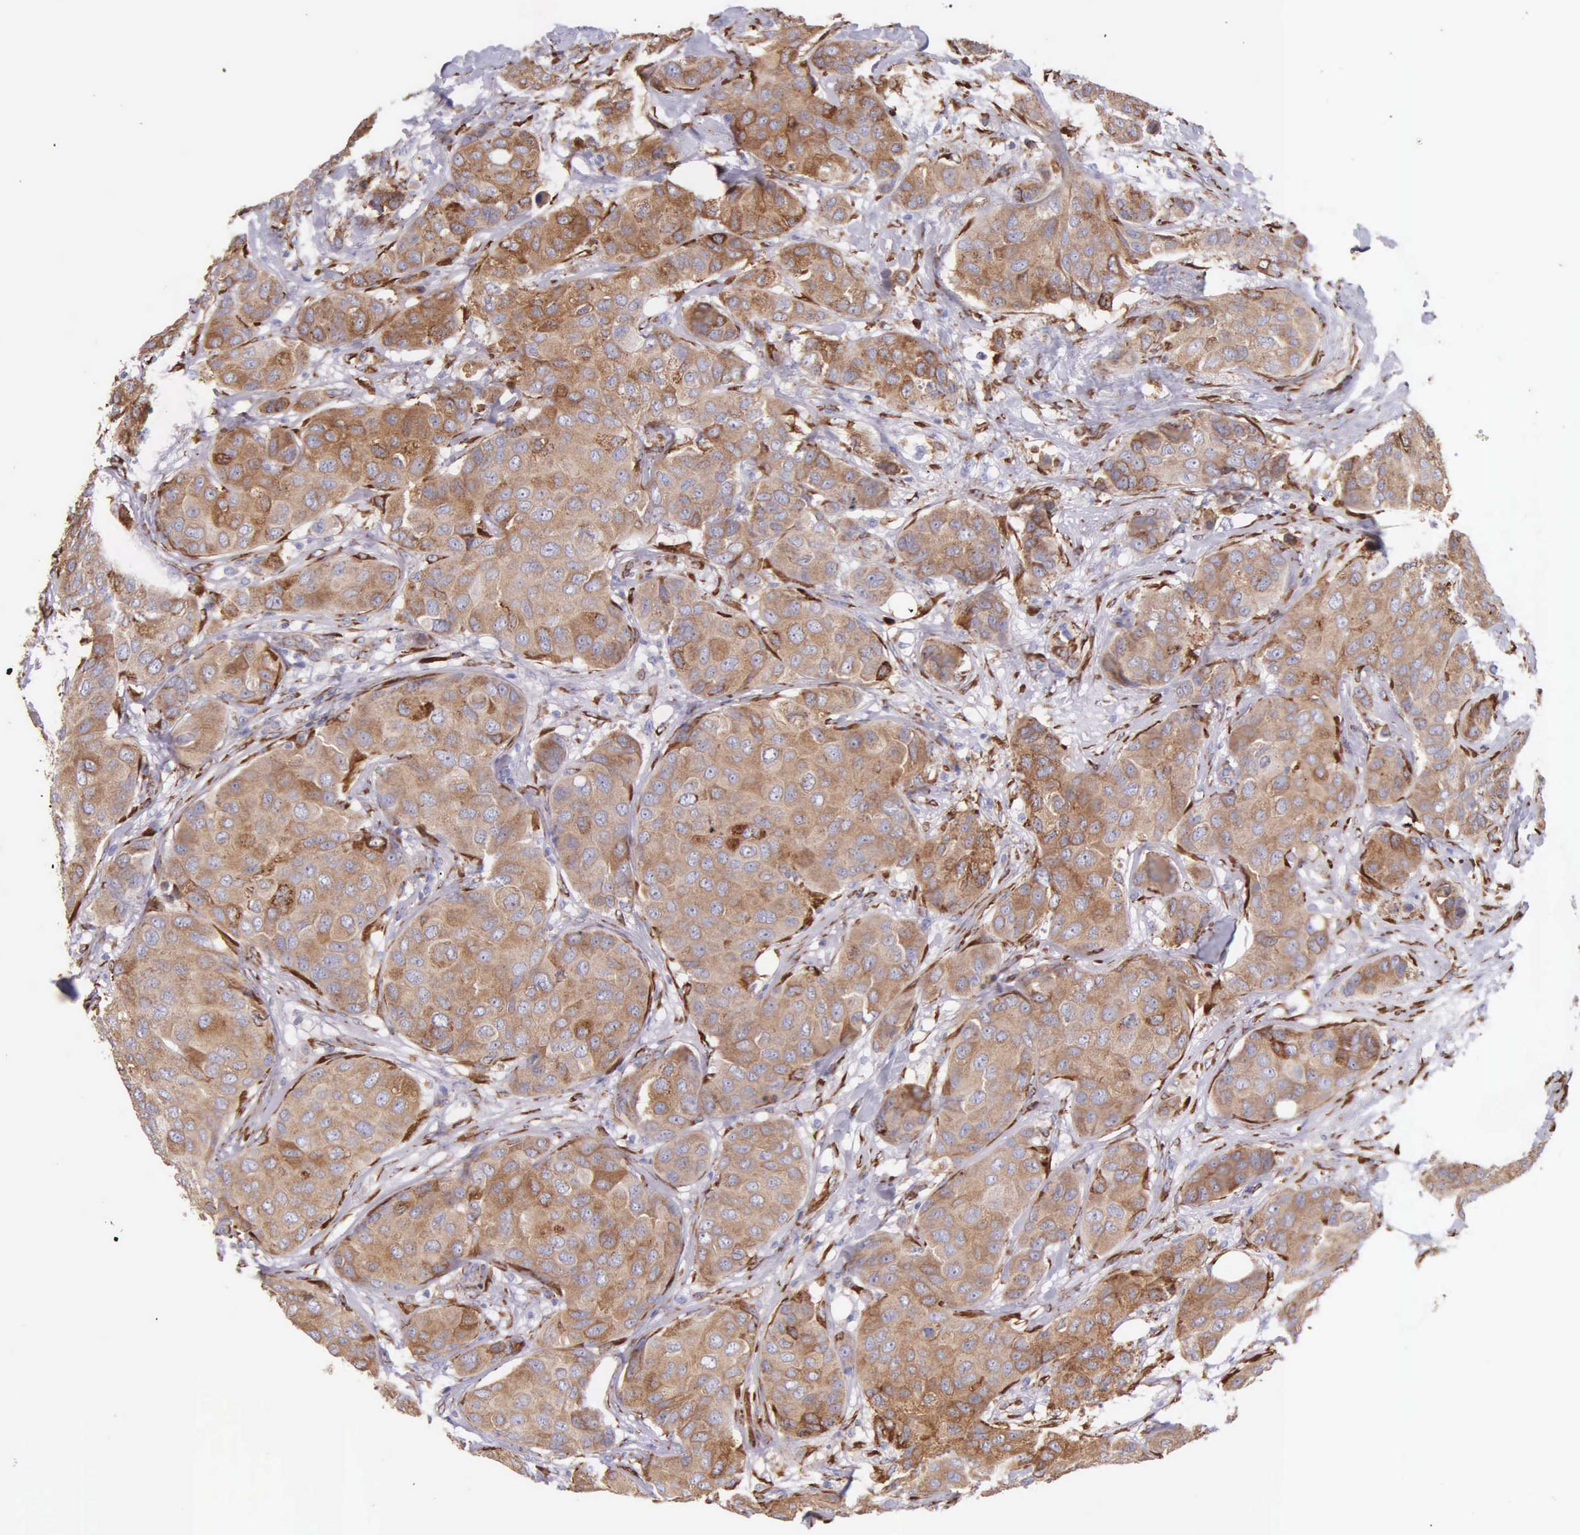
{"staining": {"intensity": "moderate", "quantity": ">75%", "location": "cytoplasmic/membranous"}, "tissue": "breast cancer", "cell_type": "Tumor cells", "image_type": "cancer", "snomed": [{"axis": "morphology", "description": "Duct carcinoma"}, {"axis": "topography", "description": "Breast"}], "caption": "High-magnification brightfield microscopy of intraductal carcinoma (breast) stained with DAB (3,3'-diaminobenzidine) (brown) and counterstained with hematoxylin (blue). tumor cells exhibit moderate cytoplasmic/membranous positivity is identified in approximately>75% of cells.", "gene": "CKAP4", "patient": {"sex": "female", "age": 68}}